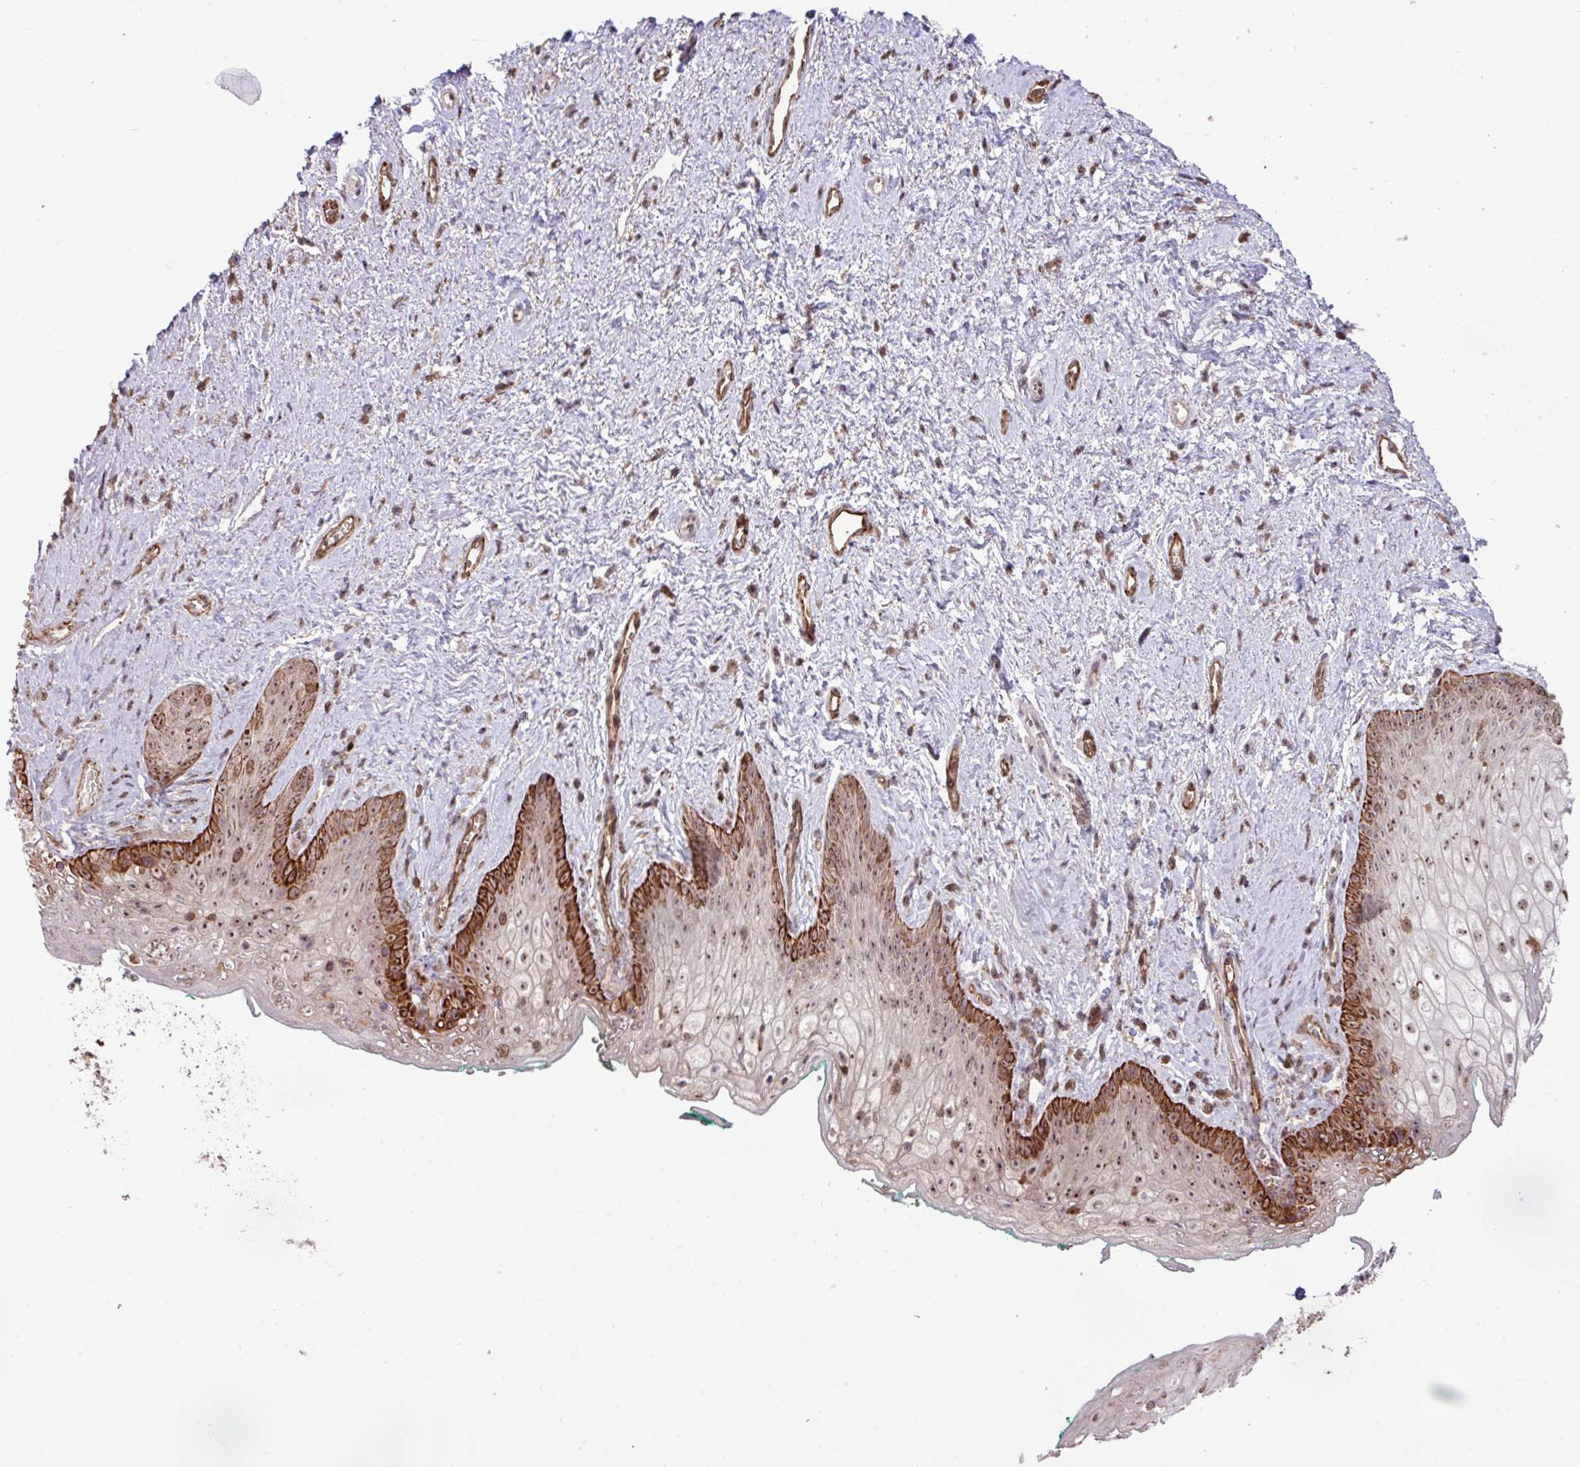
{"staining": {"intensity": "strong", "quantity": "<25%", "location": "cytoplasmic/membranous,nuclear"}, "tissue": "vagina", "cell_type": "Squamous epithelial cells", "image_type": "normal", "snomed": [{"axis": "morphology", "description": "Normal tissue, NOS"}, {"axis": "topography", "description": "Vulva"}, {"axis": "topography", "description": "Vagina"}, {"axis": "topography", "description": "Peripheral nerve tissue"}], "caption": "About <25% of squamous epithelial cells in benign human vagina demonstrate strong cytoplasmic/membranous,nuclear protein positivity as visualized by brown immunohistochemical staining.", "gene": "GON7", "patient": {"sex": "female", "age": 66}}